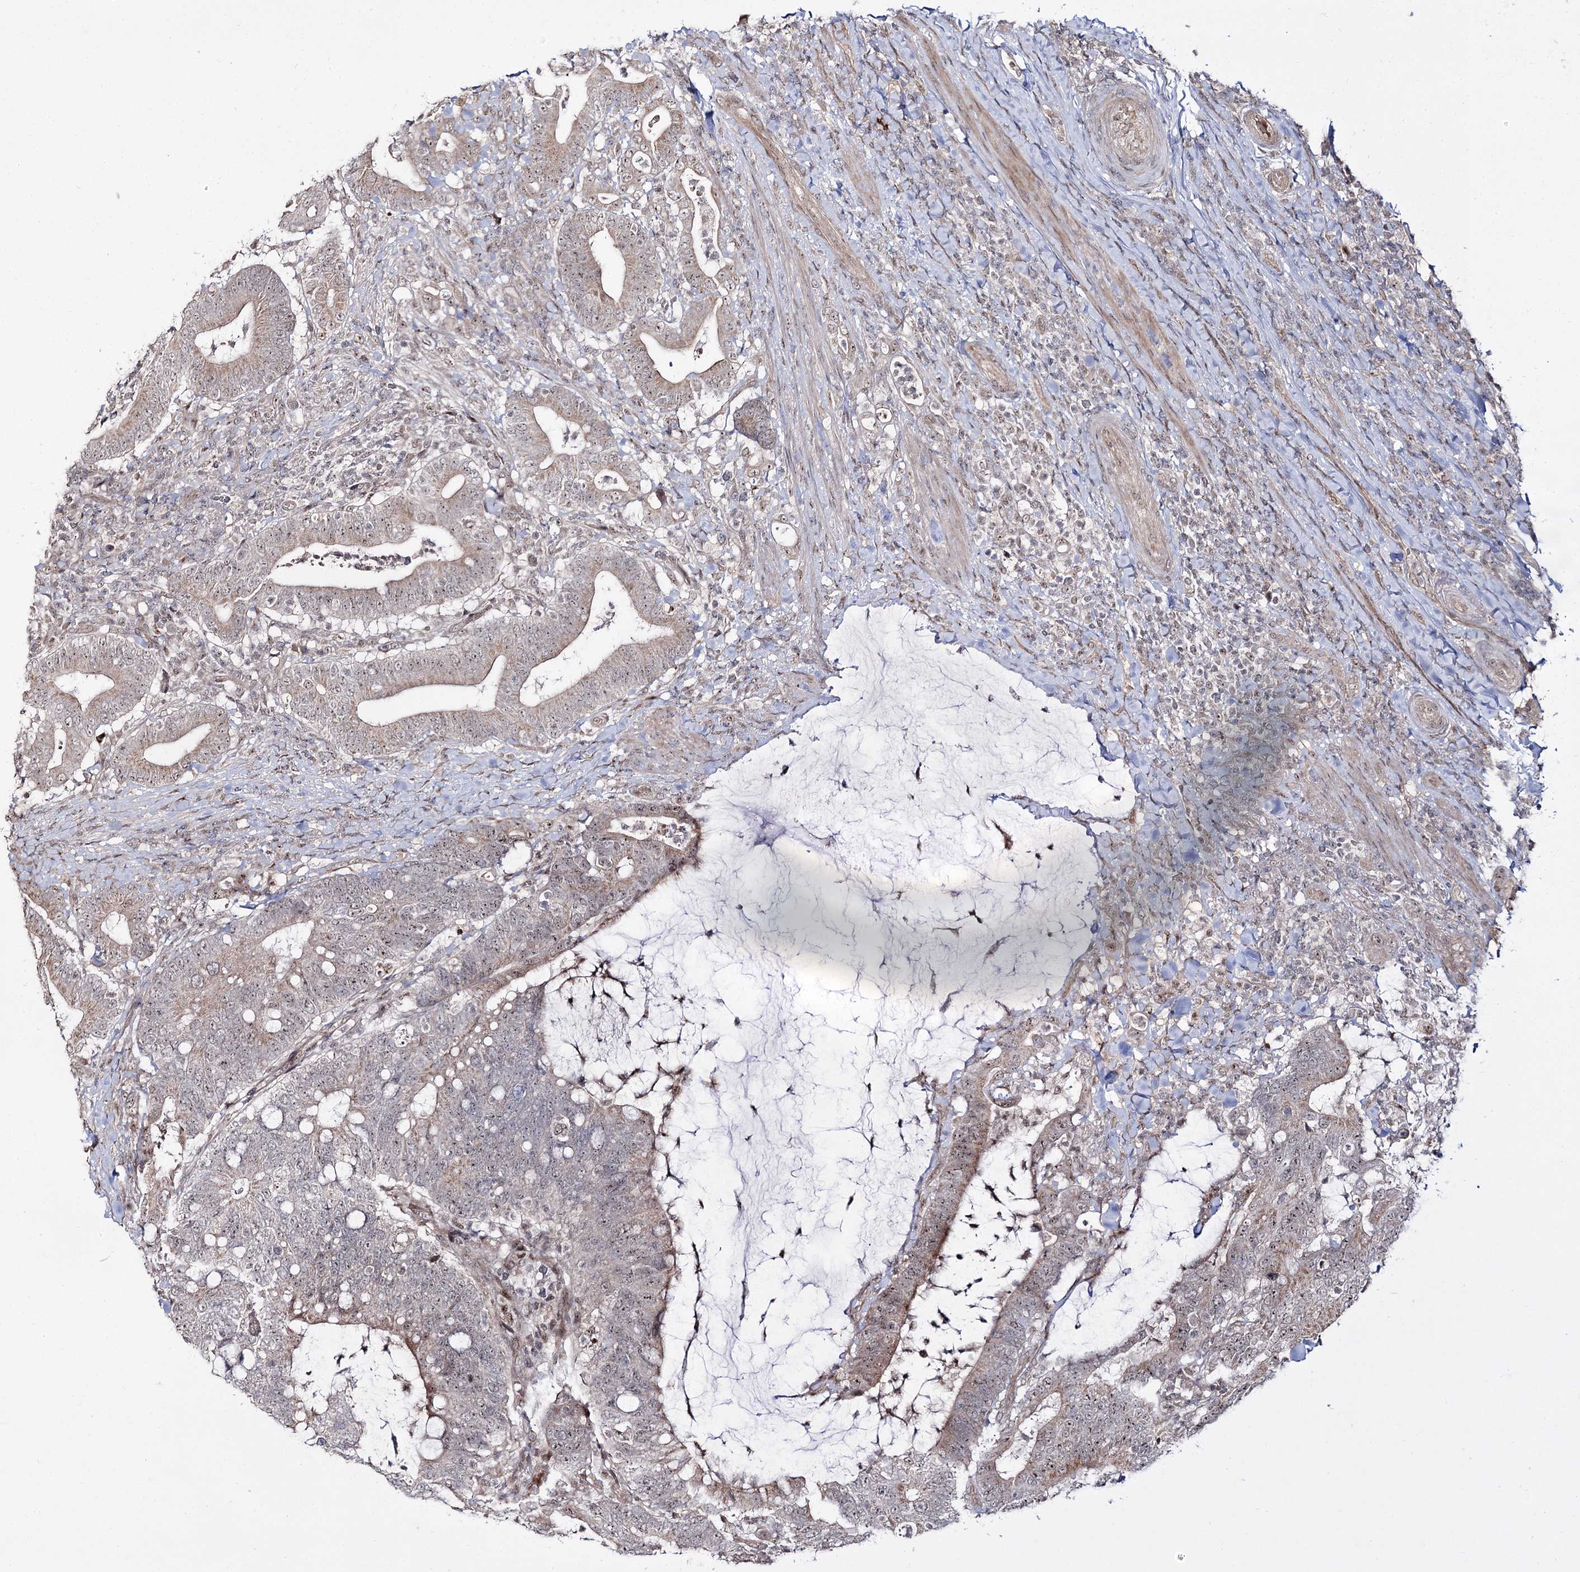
{"staining": {"intensity": "weak", "quantity": ">75%", "location": "cytoplasmic/membranous,nuclear"}, "tissue": "colorectal cancer", "cell_type": "Tumor cells", "image_type": "cancer", "snomed": [{"axis": "morphology", "description": "Adenocarcinoma, NOS"}, {"axis": "topography", "description": "Colon"}], "caption": "Weak cytoplasmic/membranous and nuclear staining for a protein is appreciated in approximately >75% of tumor cells of colorectal cancer (adenocarcinoma) using immunohistochemistry (IHC).", "gene": "RRP9", "patient": {"sex": "female", "age": 66}}